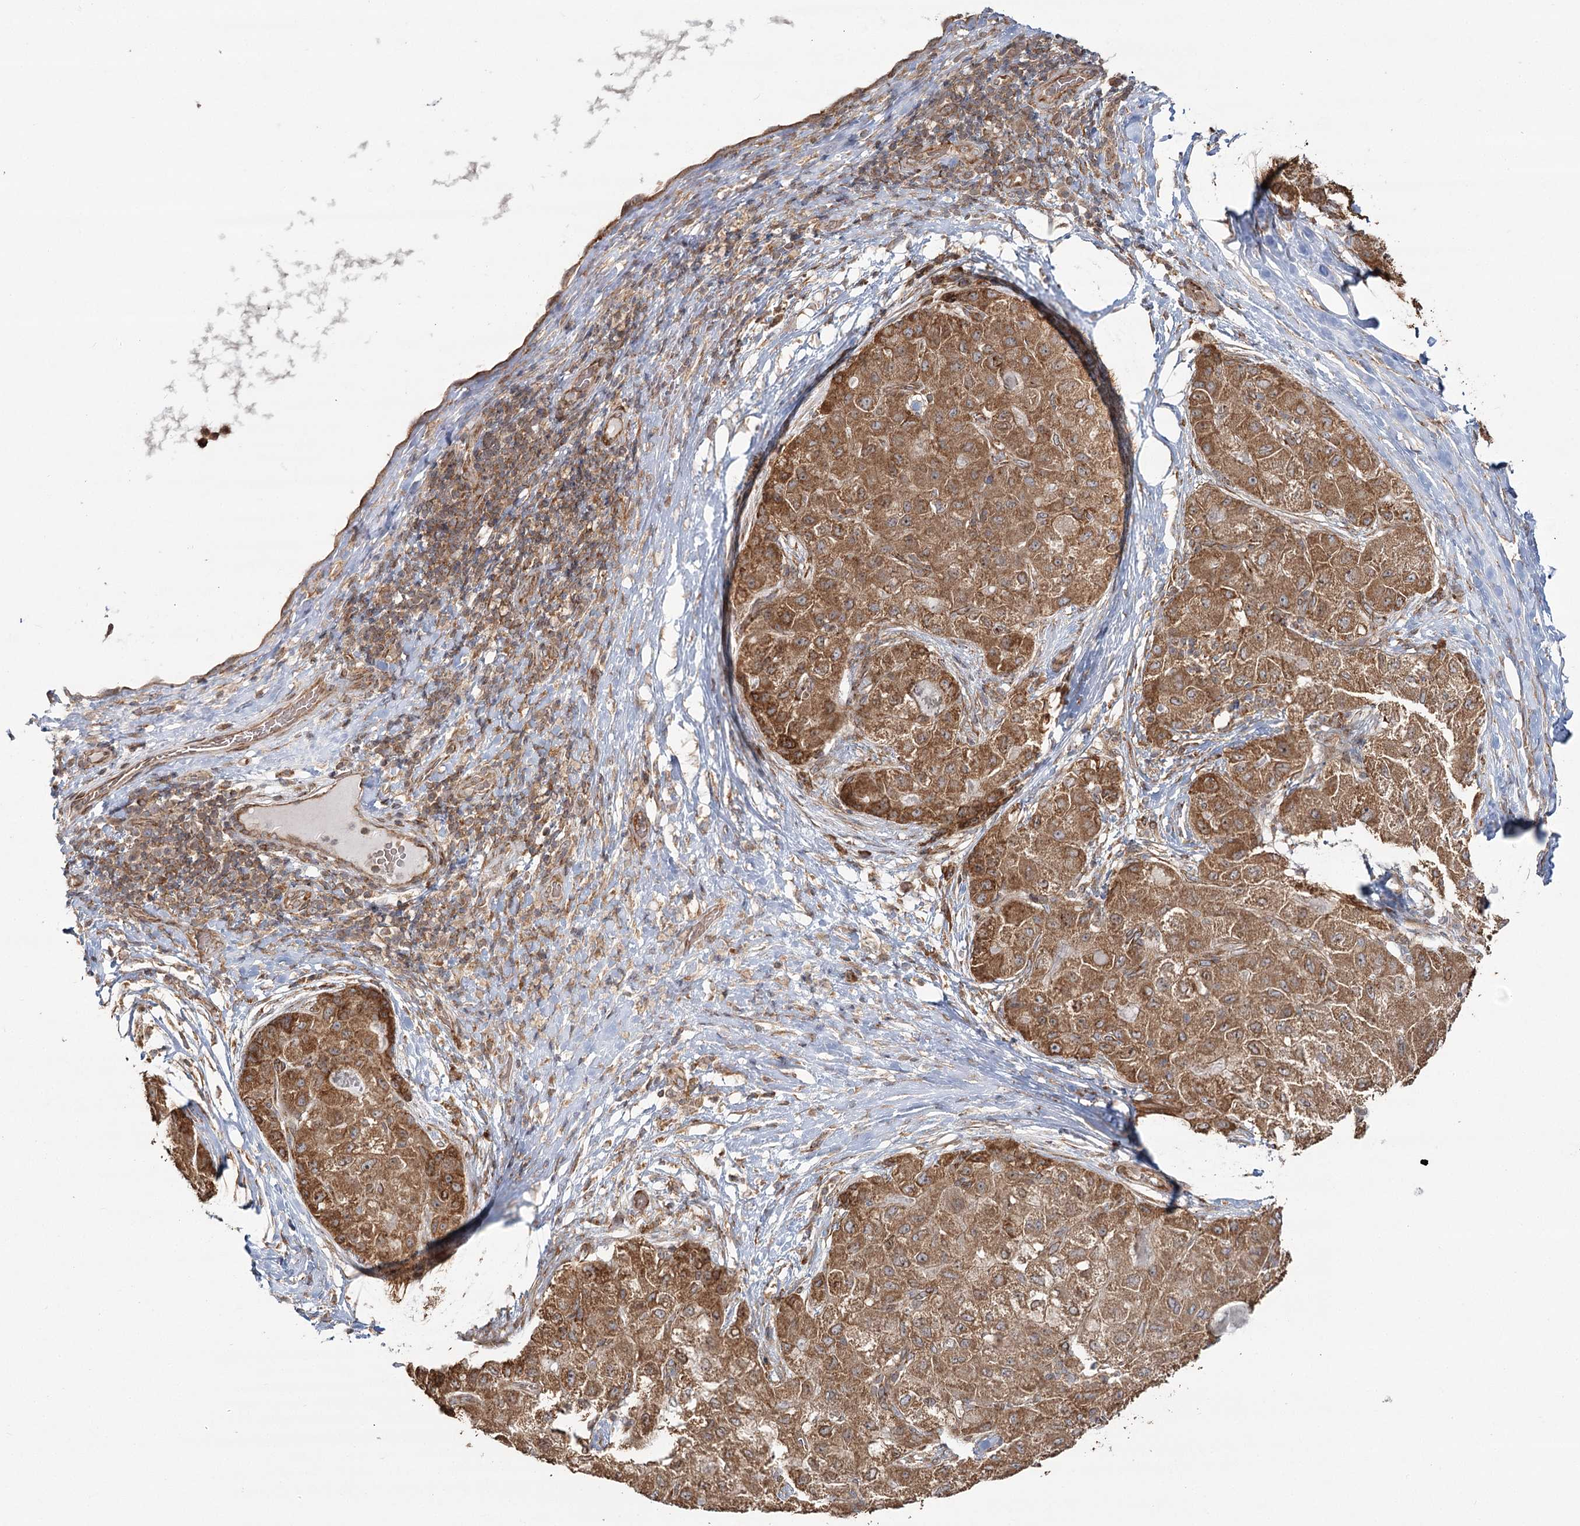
{"staining": {"intensity": "moderate", "quantity": ">75%", "location": "cytoplasmic/membranous"}, "tissue": "liver cancer", "cell_type": "Tumor cells", "image_type": "cancer", "snomed": [{"axis": "morphology", "description": "Carcinoma, Hepatocellular, NOS"}, {"axis": "topography", "description": "Liver"}], "caption": "Liver hepatocellular carcinoma stained with a protein marker displays moderate staining in tumor cells.", "gene": "OTUD4", "patient": {"sex": "male", "age": 80}}